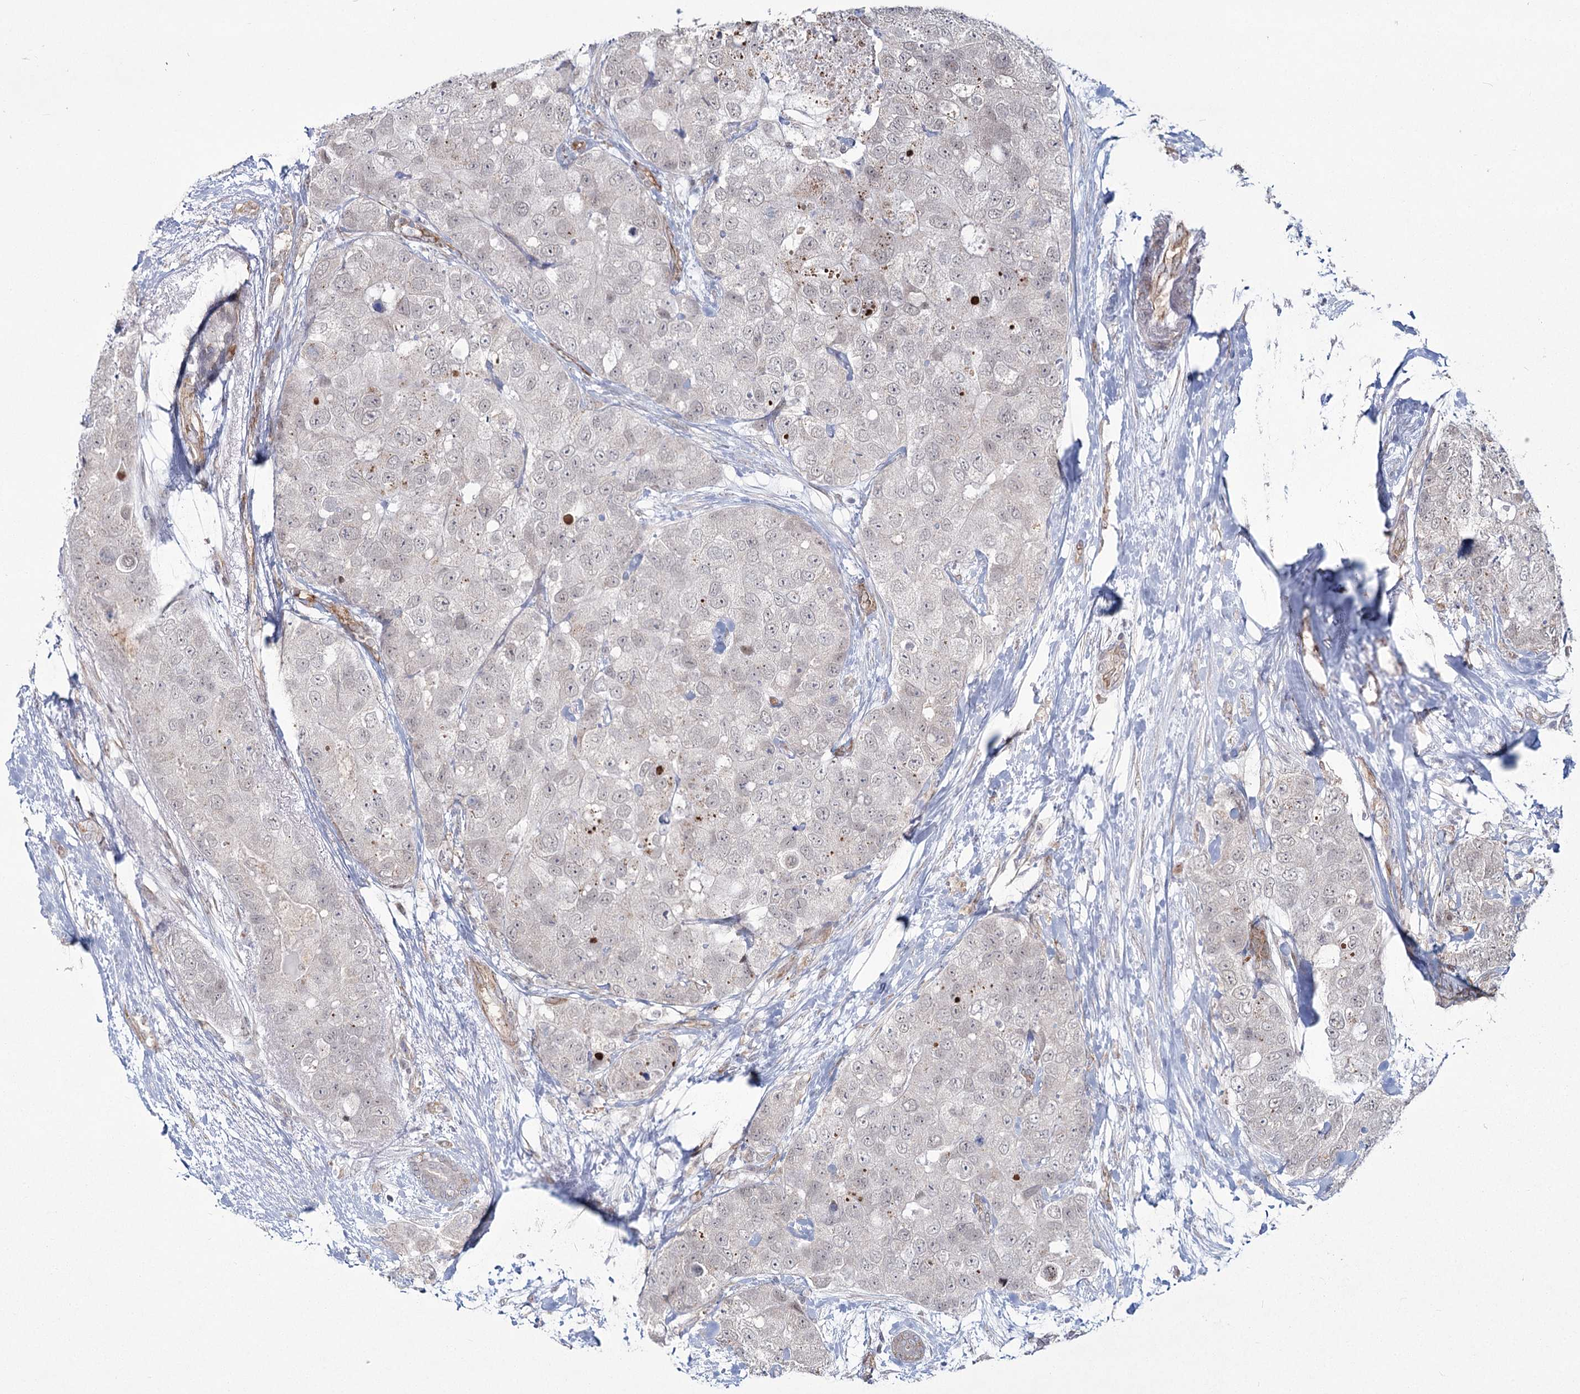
{"staining": {"intensity": "negative", "quantity": "none", "location": "none"}, "tissue": "breast cancer", "cell_type": "Tumor cells", "image_type": "cancer", "snomed": [{"axis": "morphology", "description": "Duct carcinoma"}, {"axis": "topography", "description": "Breast"}], "caption": "This is a histopathology image of immunohistochemistry staining of breast invasive ductal carcinoma, which shows no expression in tumor cells.", "gene": "YBX3", "patient": {"sex": "female", "age": 62}}